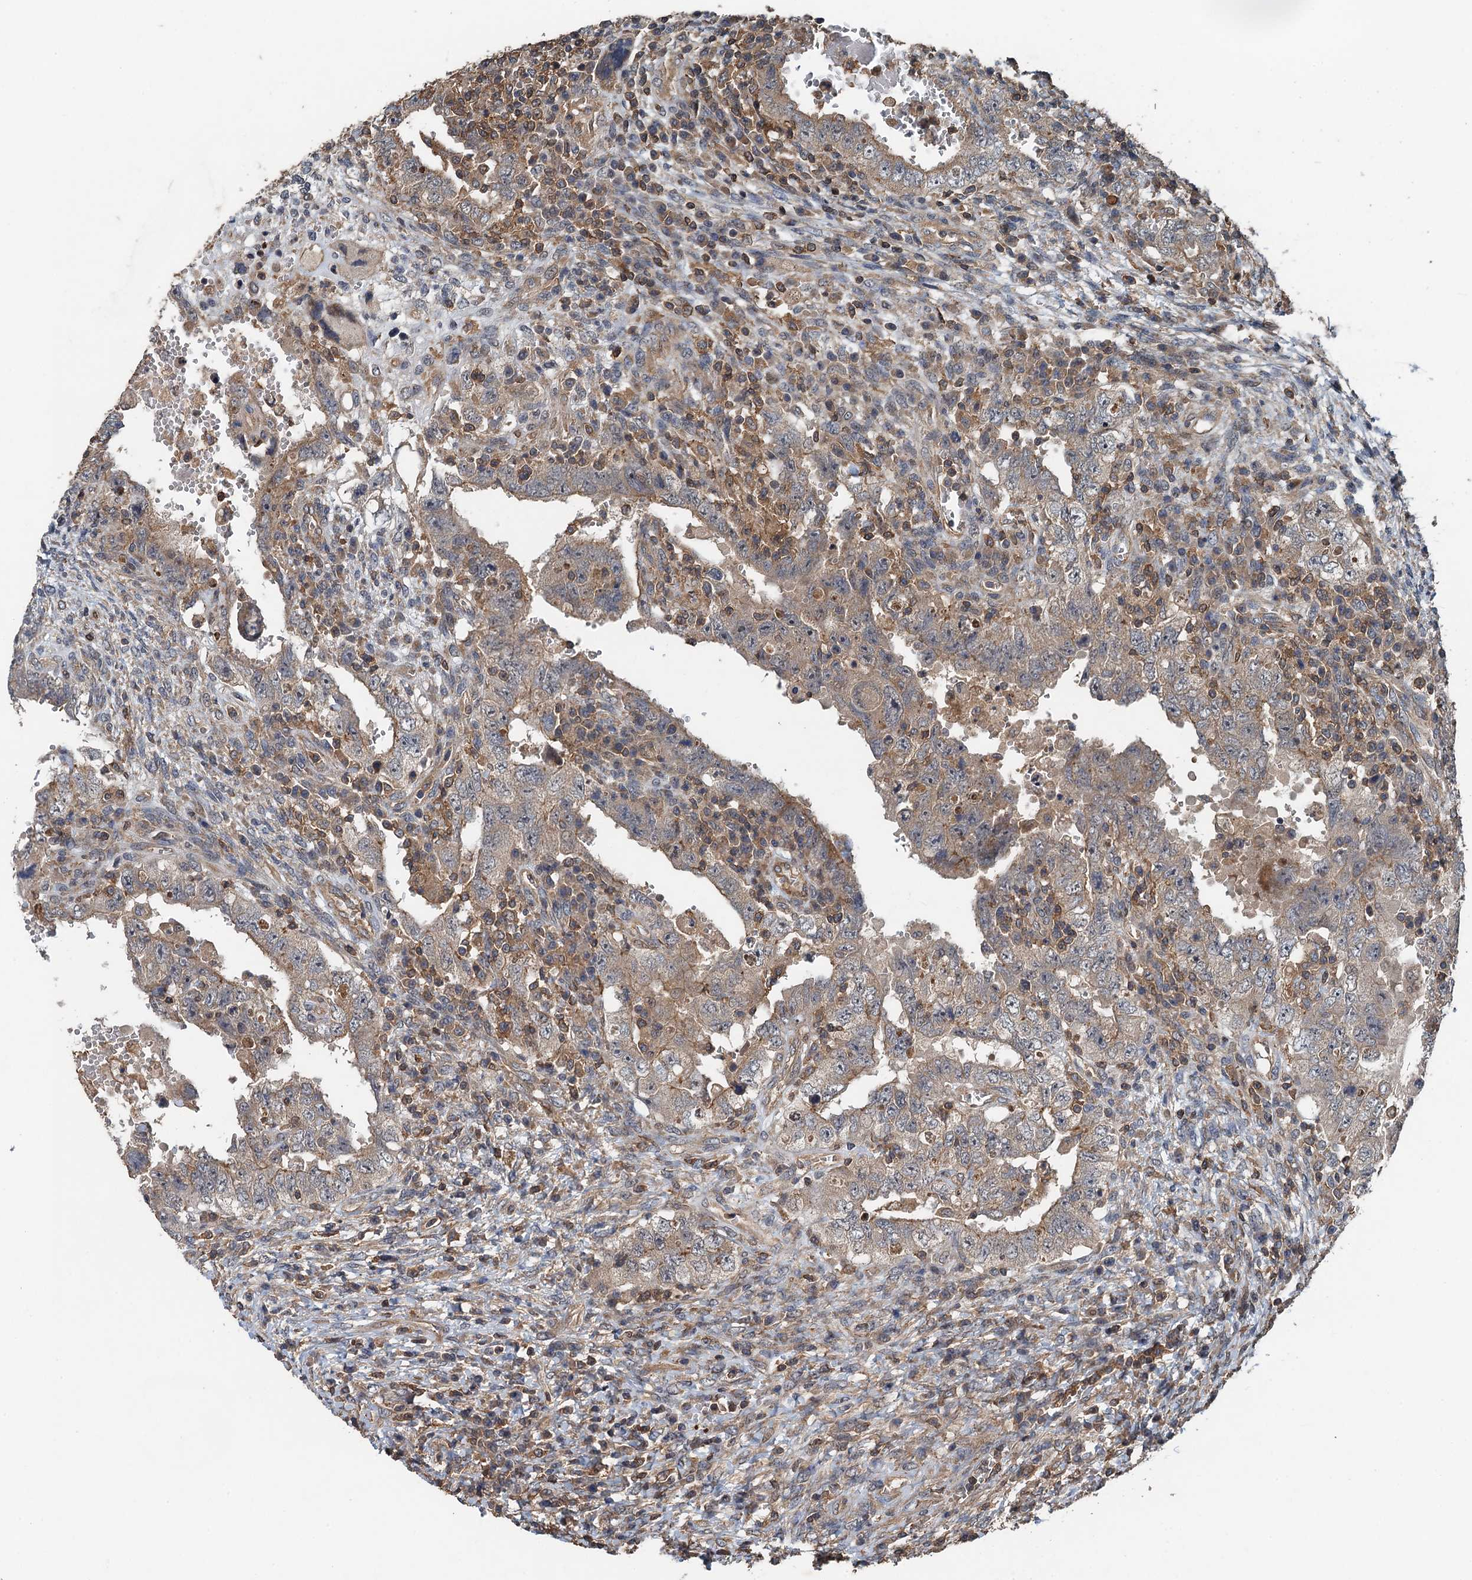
{"staining": {"intensity": "weak", "quantity": ">75%", "location": "cytoplasmic/membranous"}, "tissue": "testis cancer", "cell_type": "Tumor cells", "image_type": "cancer", "snomed": [{"axis": "morphology", "description": "Carcinoma, Embryonal, NOS"}, {"axis": "topography", "description": "Testis"}], "caption": "Tumor cells demonstrate low levels of weak cytoplasmic/membranous expression in about >75% of cells in human testis cancer (embryonal carcinoma).", "gene": "BORCS5", "patient": {"sex": "male", "age": 26}}